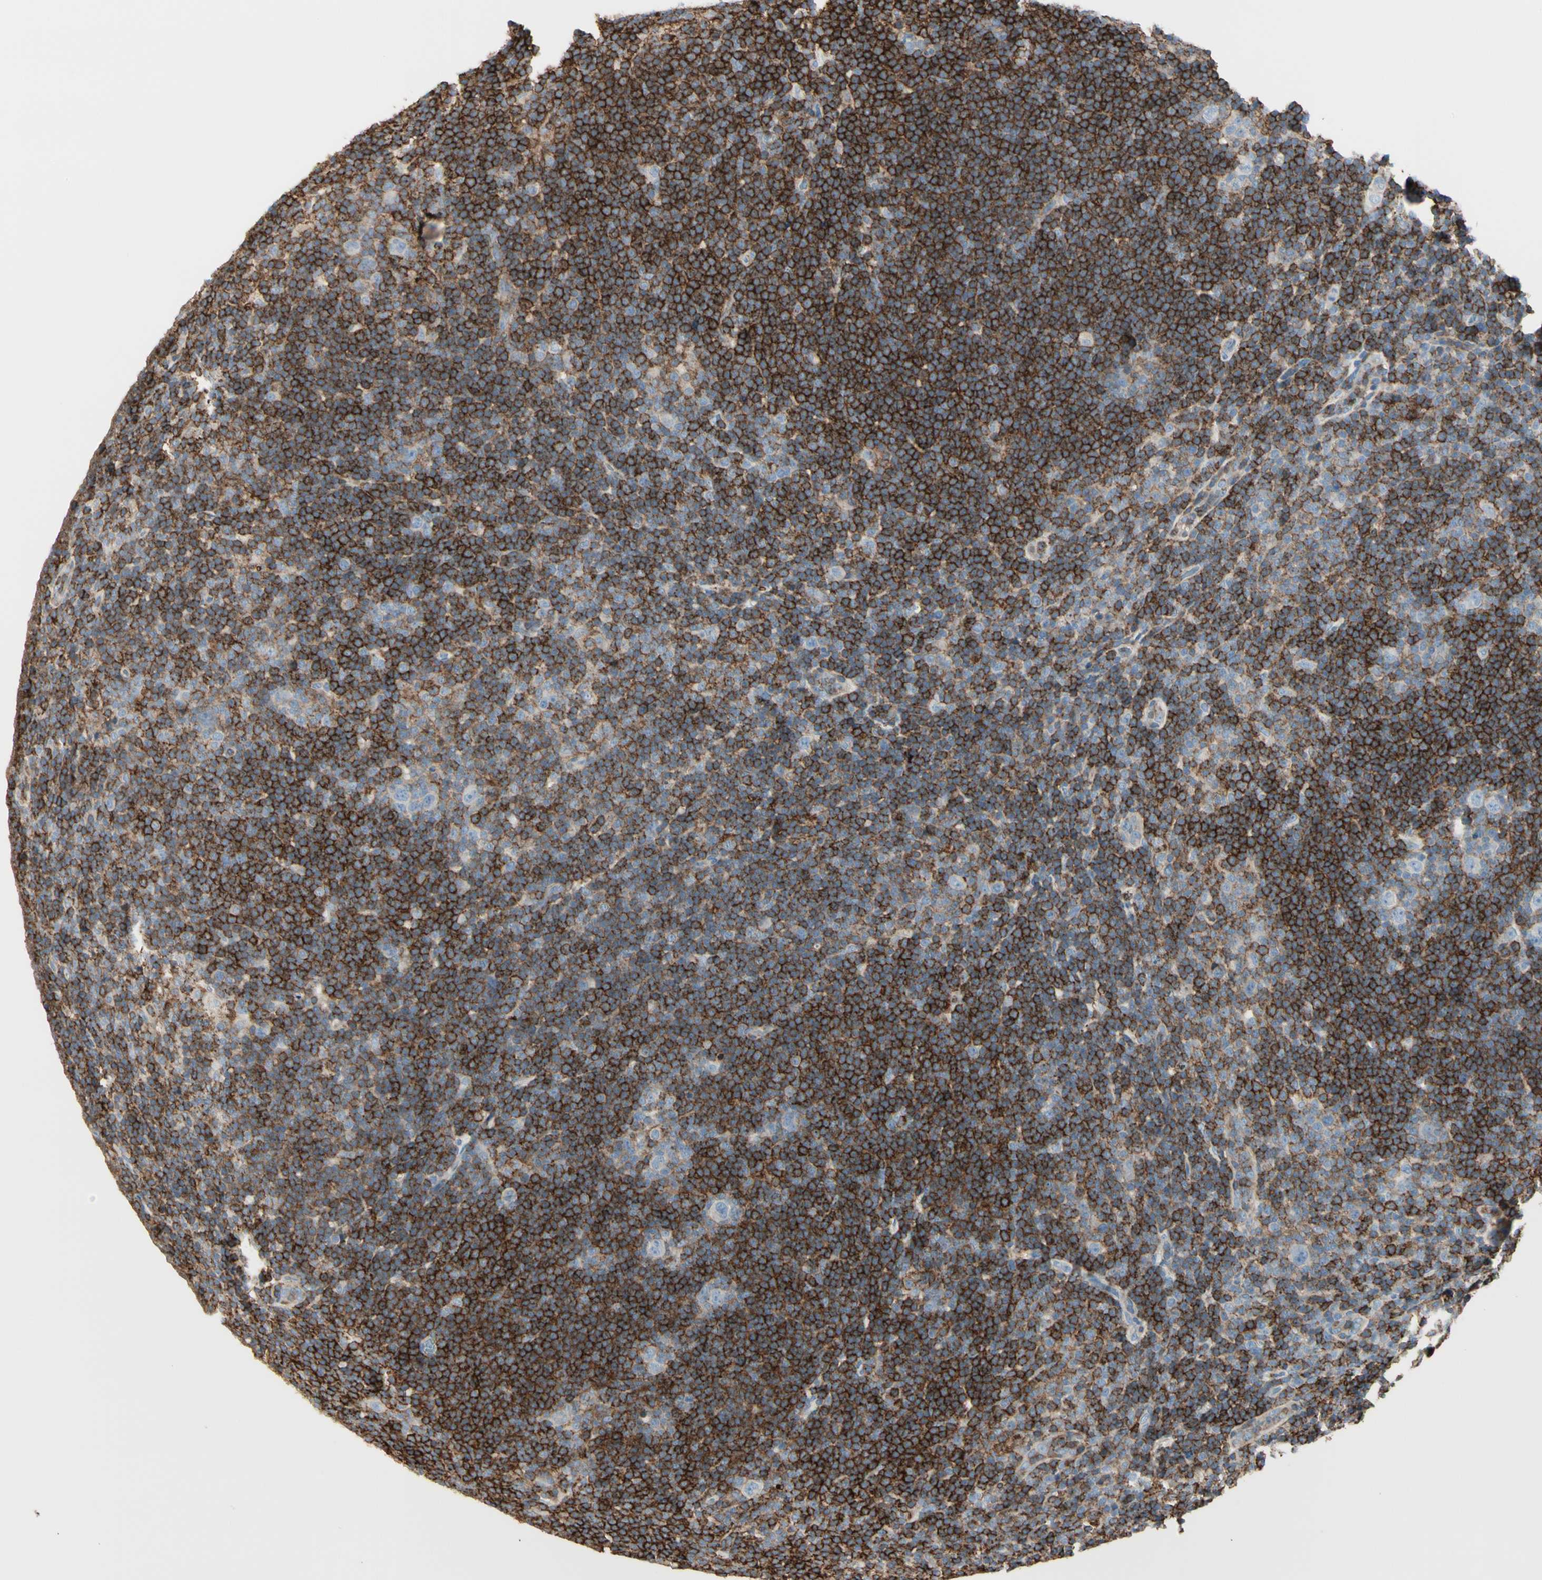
{"staining": {"intensity": "negative", "quantity": "none", "location": "none"}, "tissue": "lymphoma", "cell_type": "Tumor cells", "image_type": "cancer", "snomed": [{"axis": "morphology", "description": "Hodgkin's disease, NOS"}, {"axis": "topography", "description": "Lymph node"}], "caption": "Immunohistochemistry photomicrograph of lymphoma stained for a protein (brown), which reveals no positivity in tumor cells.", "gene": "CLEC2B", "patient": {"sex": "female", "age": 57}}